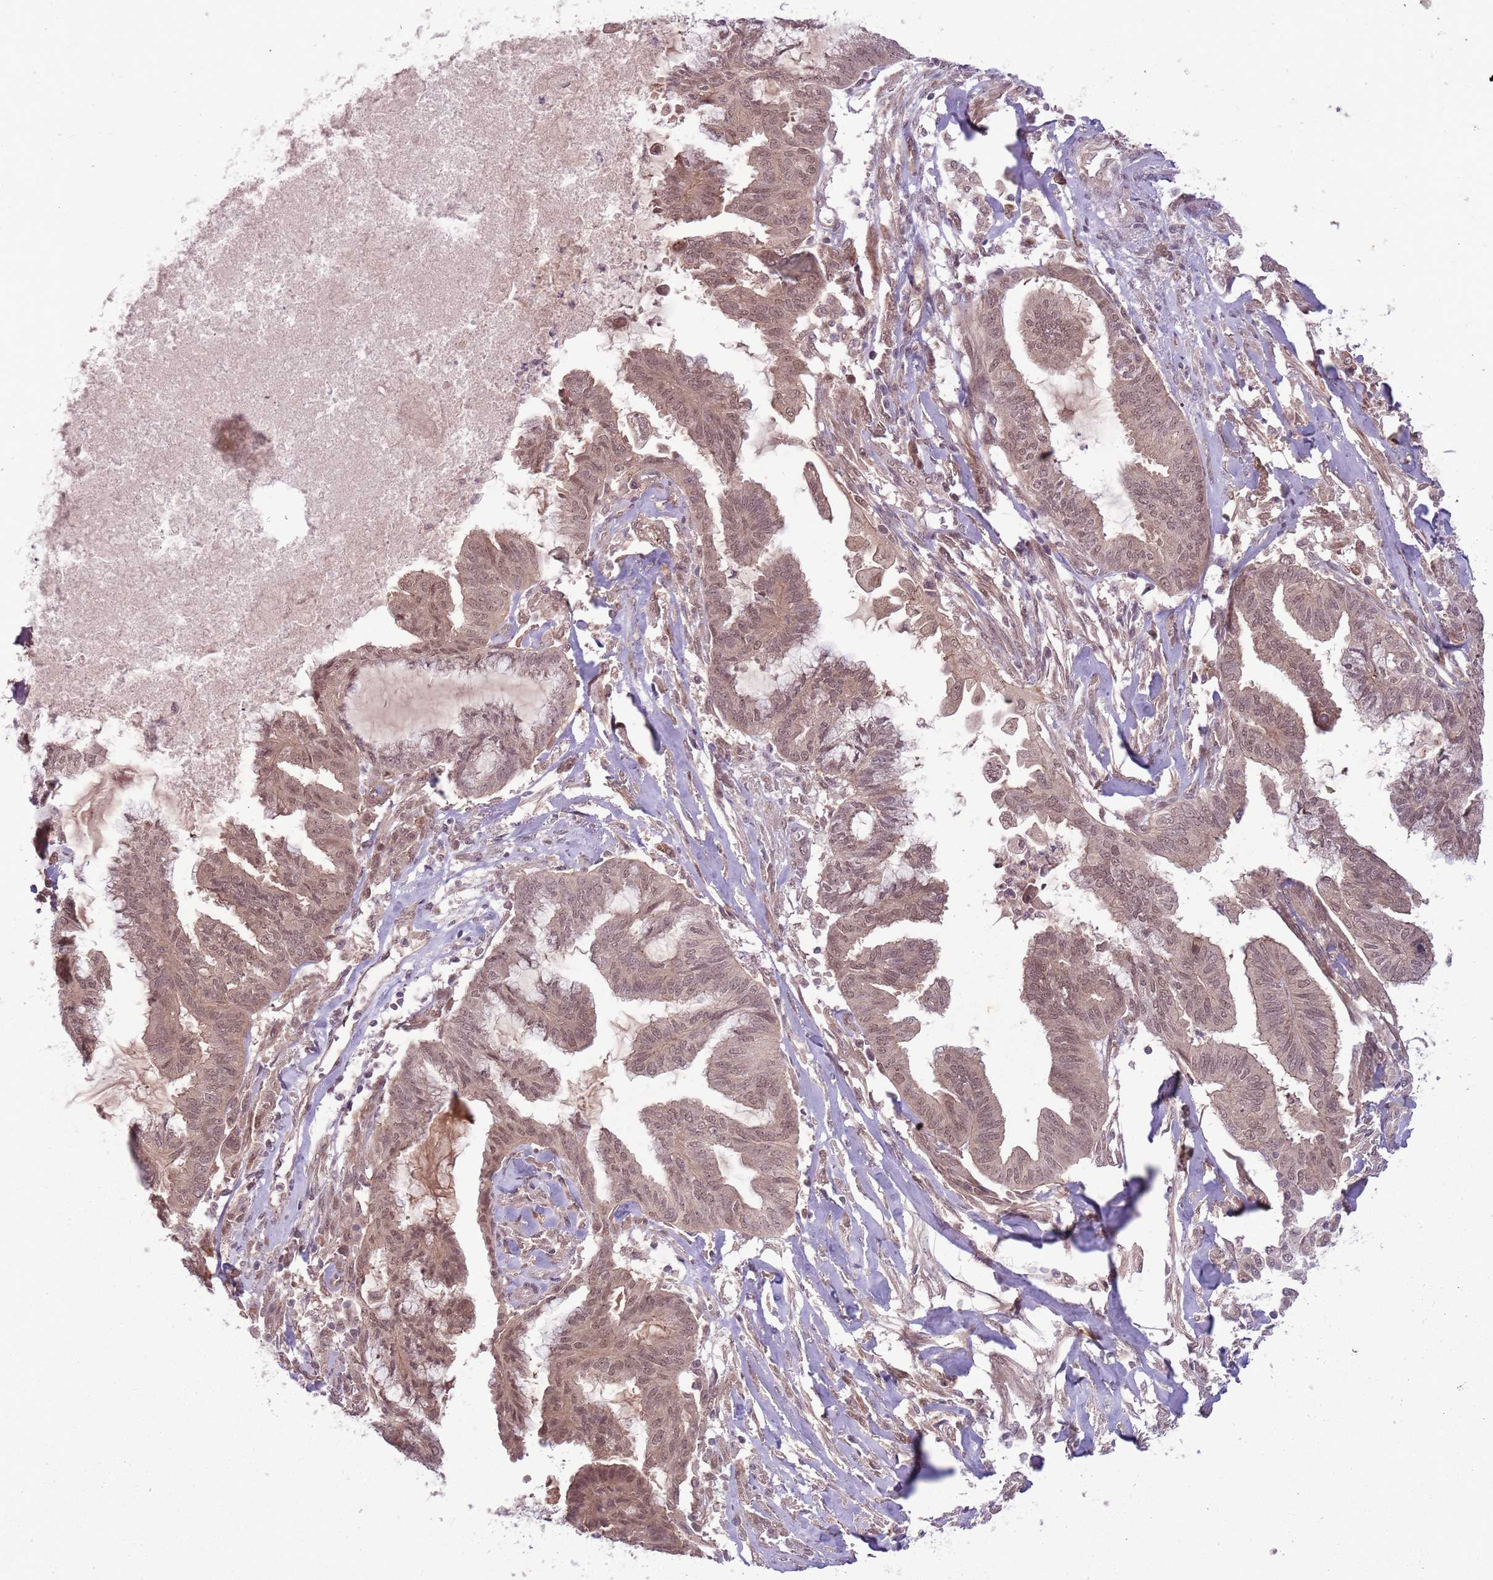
{"staining": {"intensity": "weak", "quantity": ">75%", "location": "cytoplasmic/membranous,nuclear"}, "tissue": "endometrial cancer", "cell_type": "Tumor cells", "image_type": "cancer", "snomed": [{"axis": "morphology", "description": "Adenocarcinoma, NOS"}, {"axis": "topography", "description": "Endometrium"}], "caption": "Adenocarcinoma (endometrial) stained for a protein (brown) exhibits weak cytoplasmic/membranous and nuclear positive staining in approximately >75% of tumor cells.", "gene": "ADAMTS3", "patient": {"sex": "female", "age": 86}}